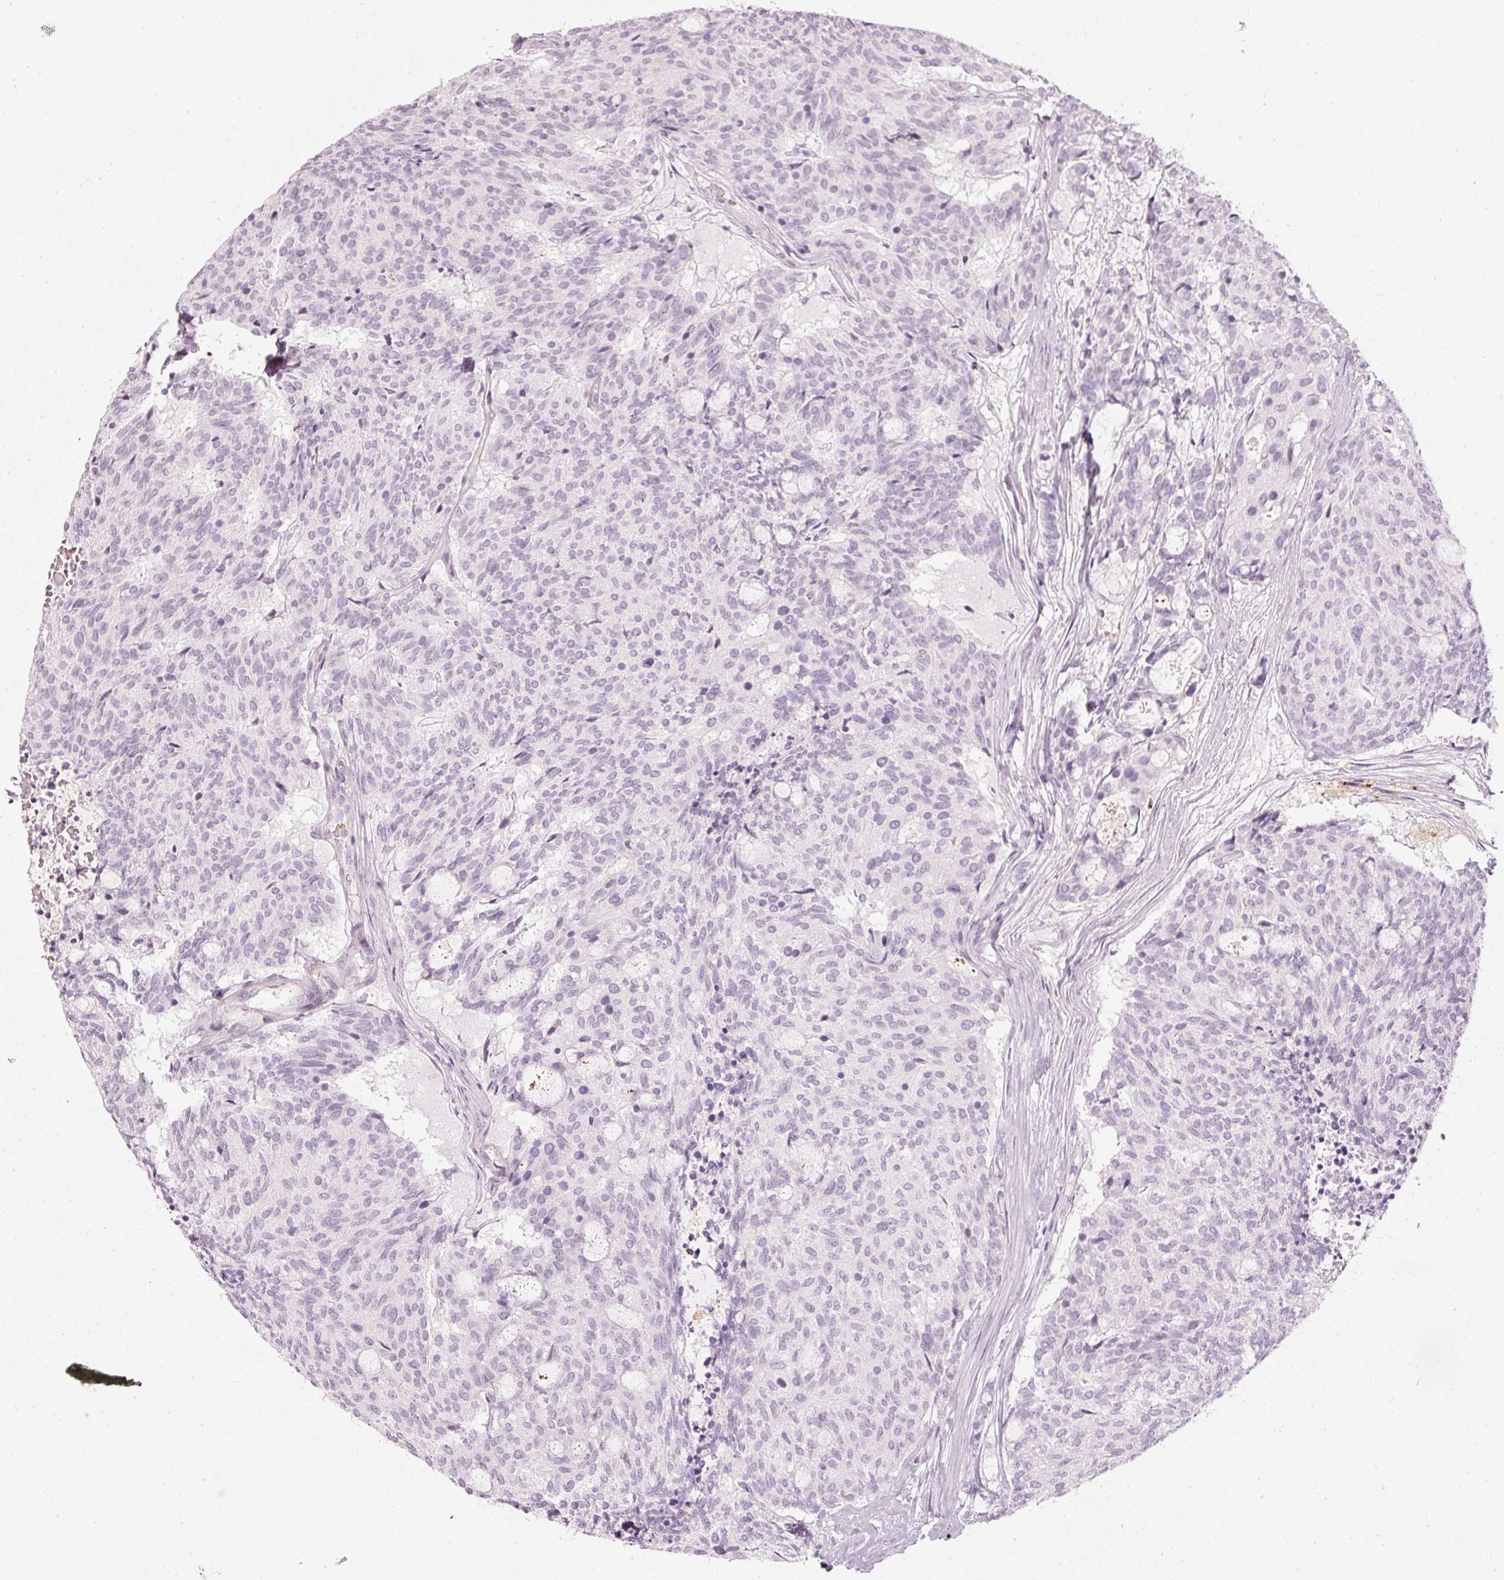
{"staining": {"intensity": "negative", "quantity": "none", "location": "none"}, "tissue": "carcinoid", "cell_type": "Tumor cells", "image_type": "cancer", "snomed": [{"axis": "morphology", "description": "Carcinoid, malignant, NOS"}, {"axis": "topography", "description": "Pancreas"}], "caption": "Micrograph shows no significant protein positivity in tumor cells of malignant carcinoid.", "gene": "LECT2", "patient": {"sex": "female", "age": 54}}